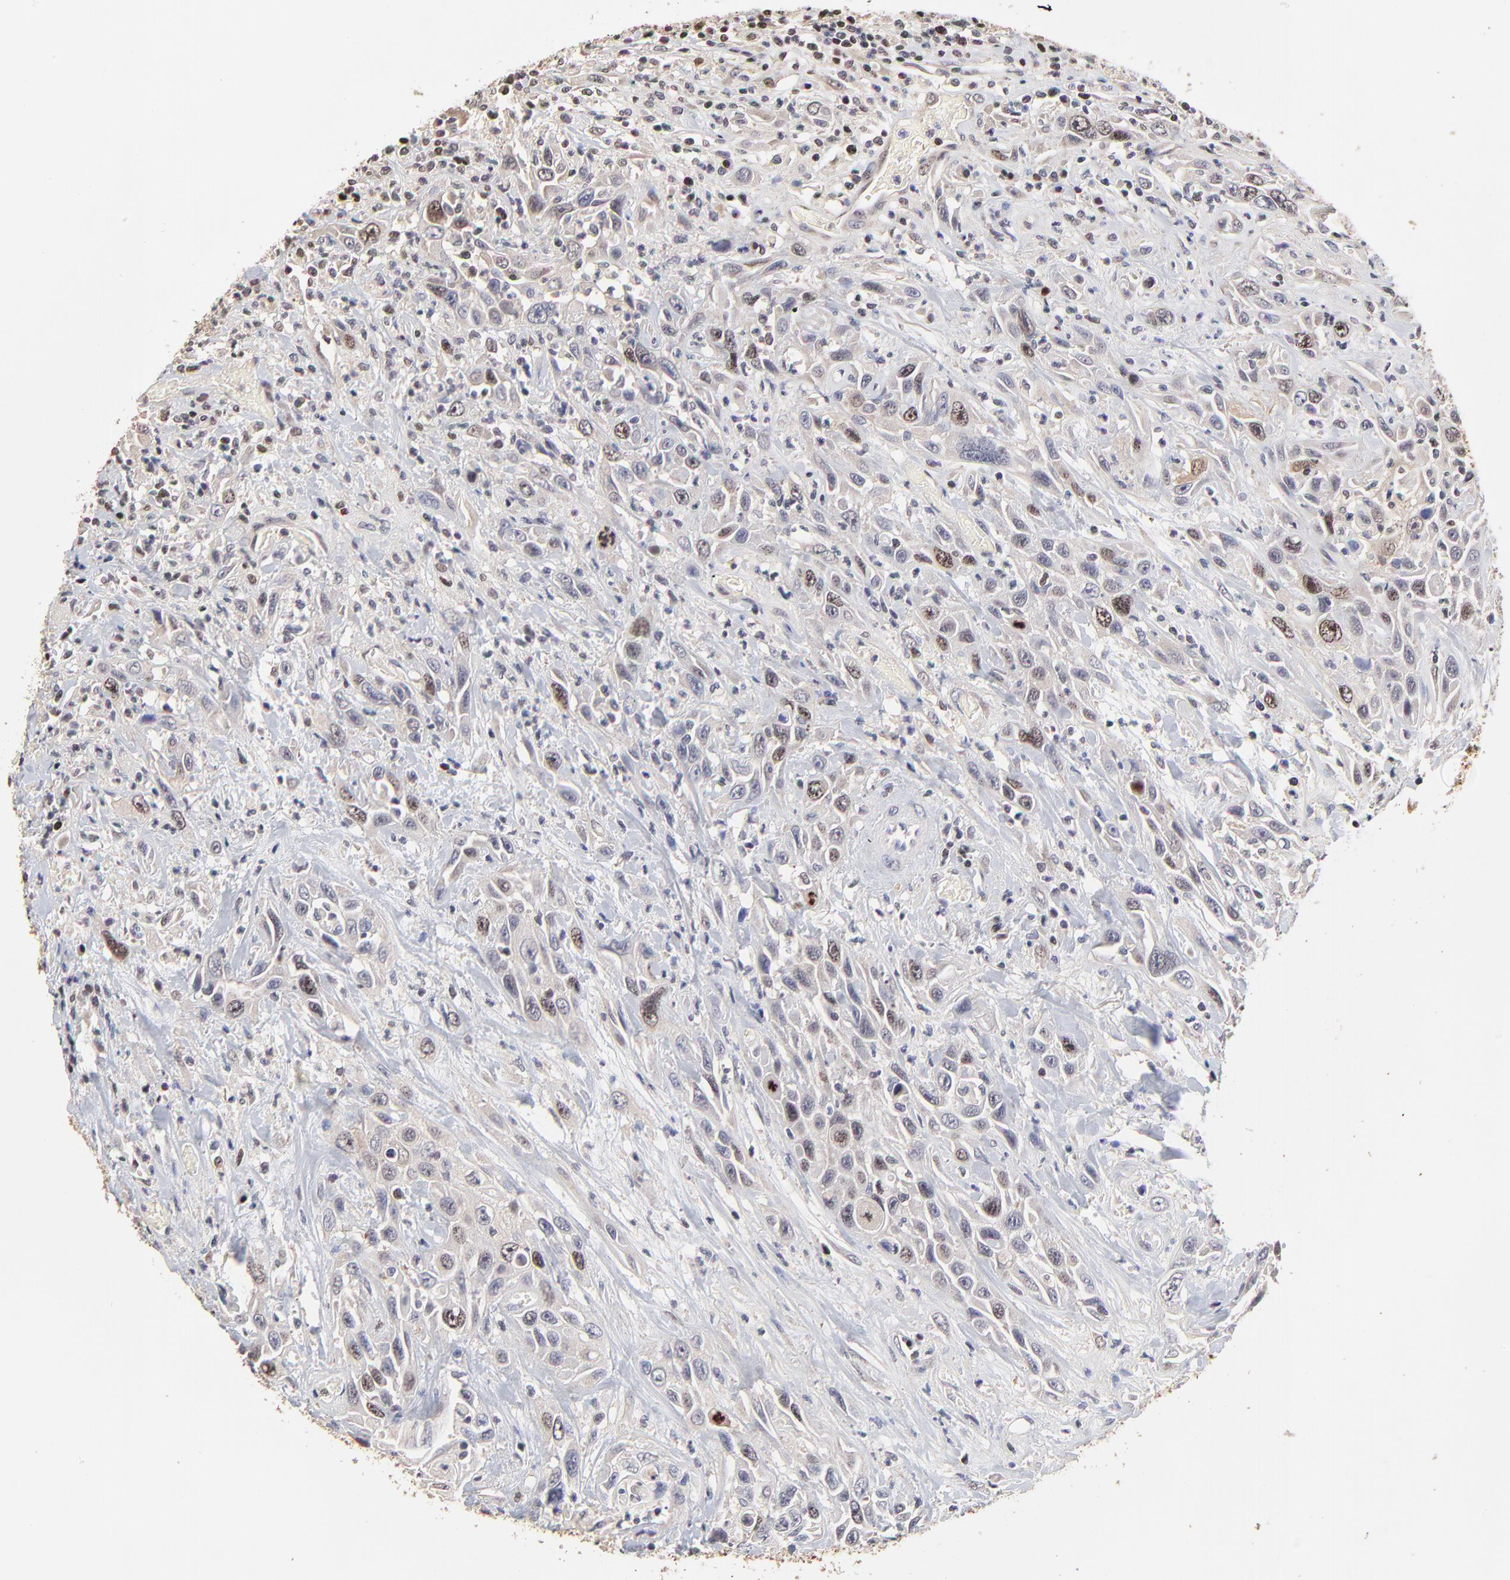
{"staining": {"intensity": "moderate", "quantity": "<25%", "location": "nuclear"}, "tissue": "urothelial cancer", "cell_type": "Tumor cells", "image_type": "cancer", "snomed": [{"axis": "morphology", "description": "Urothelial carcinoma, High grade"}, {"axis": "topography", "description": "Urinary bladder"}], "caption": "An IHC image of tumor tissue is shown. Protein staining in brown highlights moderate nuclear positivity in urothelial cancer within tumor cells.", "gene": "BIRC5", "patient": {"sex": "female", "age": 84}}